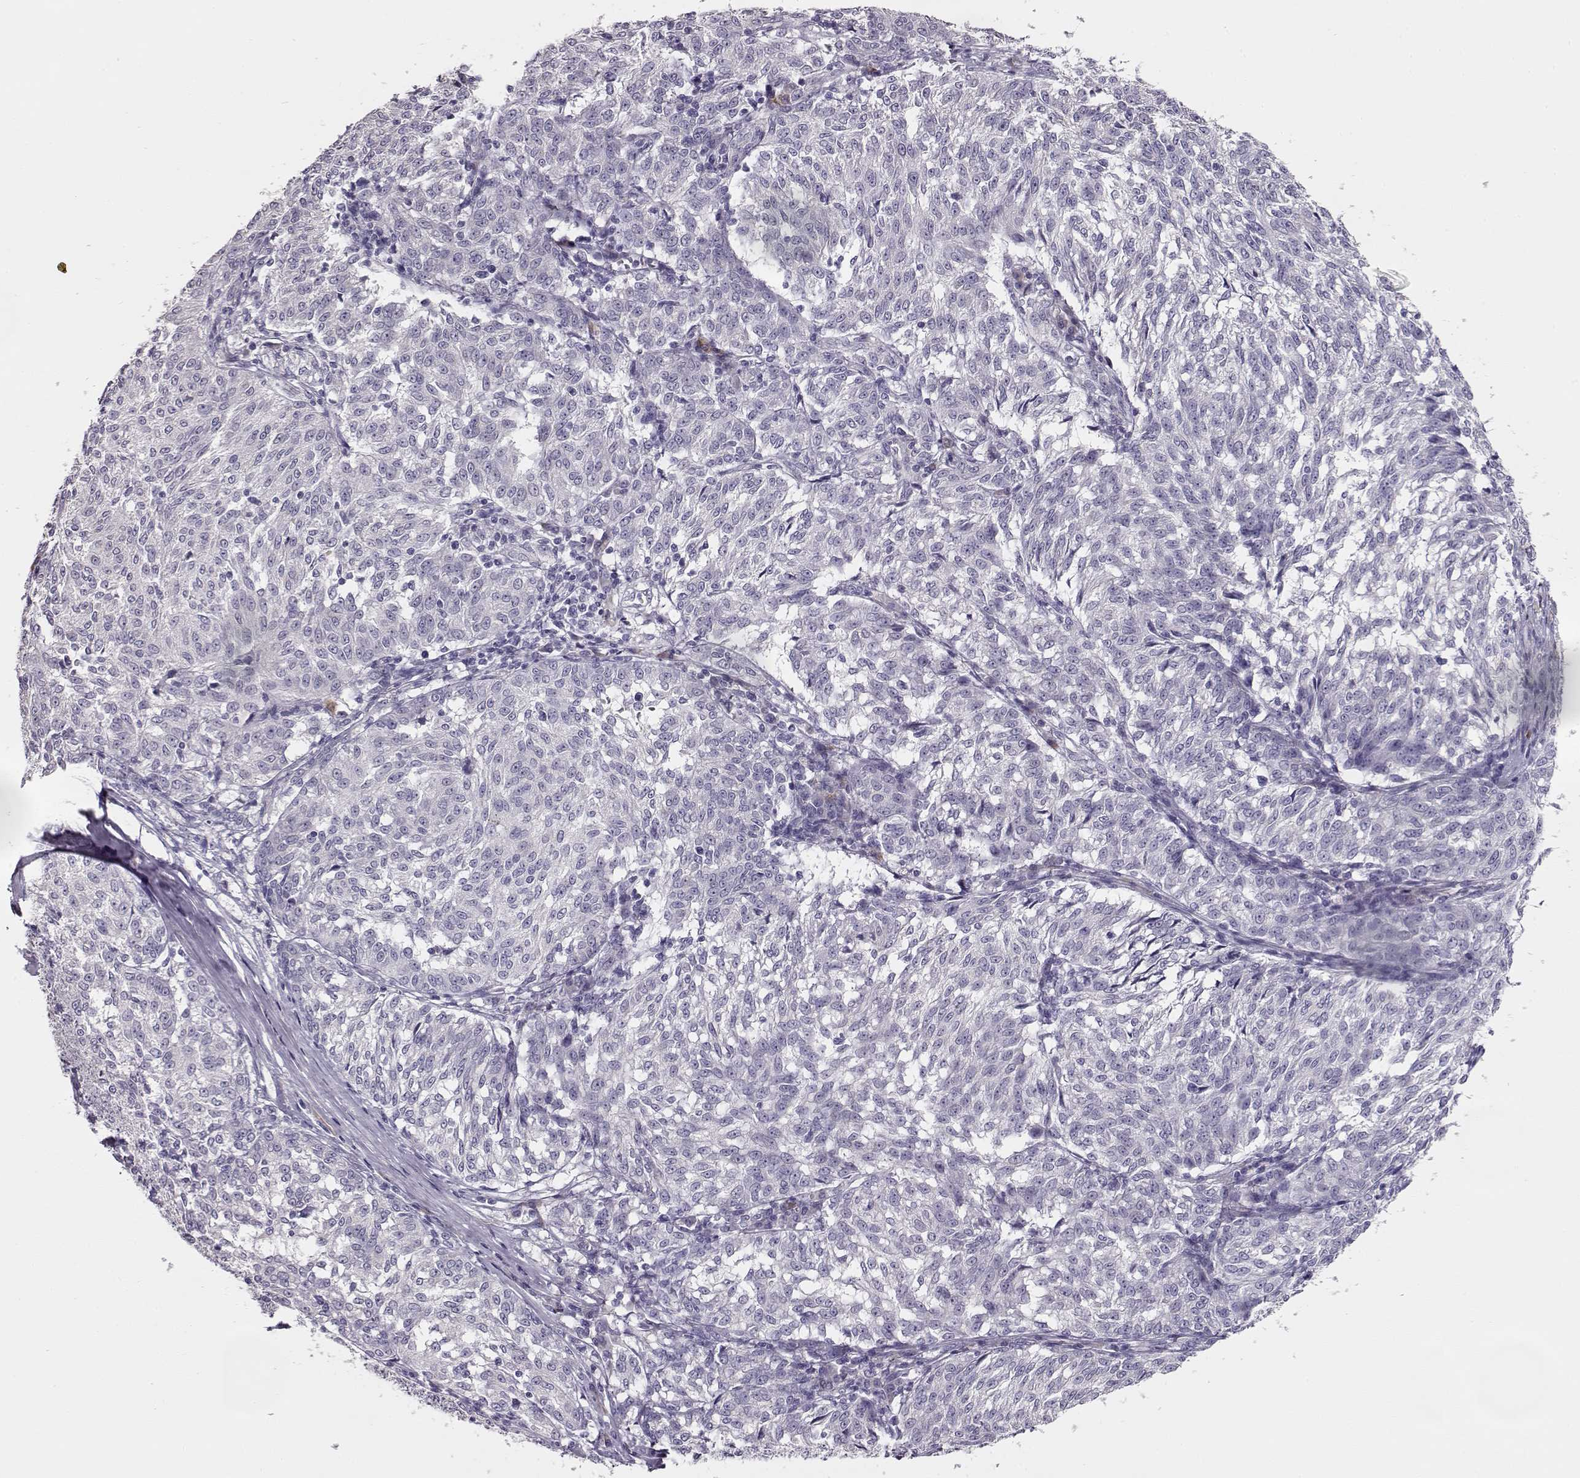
{"staining": {"intensity": "negative", "quantity": "none", "location": "none"}, "tissue": "melanoma", "cell_type": "Tumor cells", "image_type": "cancer", "snomed": [{"axis": "morphology", "description": "Malignant melanoma, NOS"}, {"axis": "topography", "description": "Skin"}], "caption": "This is a histopathology image of immunohistochemistry staining of malignant melanoma, which shows no staining in tumor cells.", "gene": "GLIPR1L2", "patient": {"sex": "female", "age": 72}}